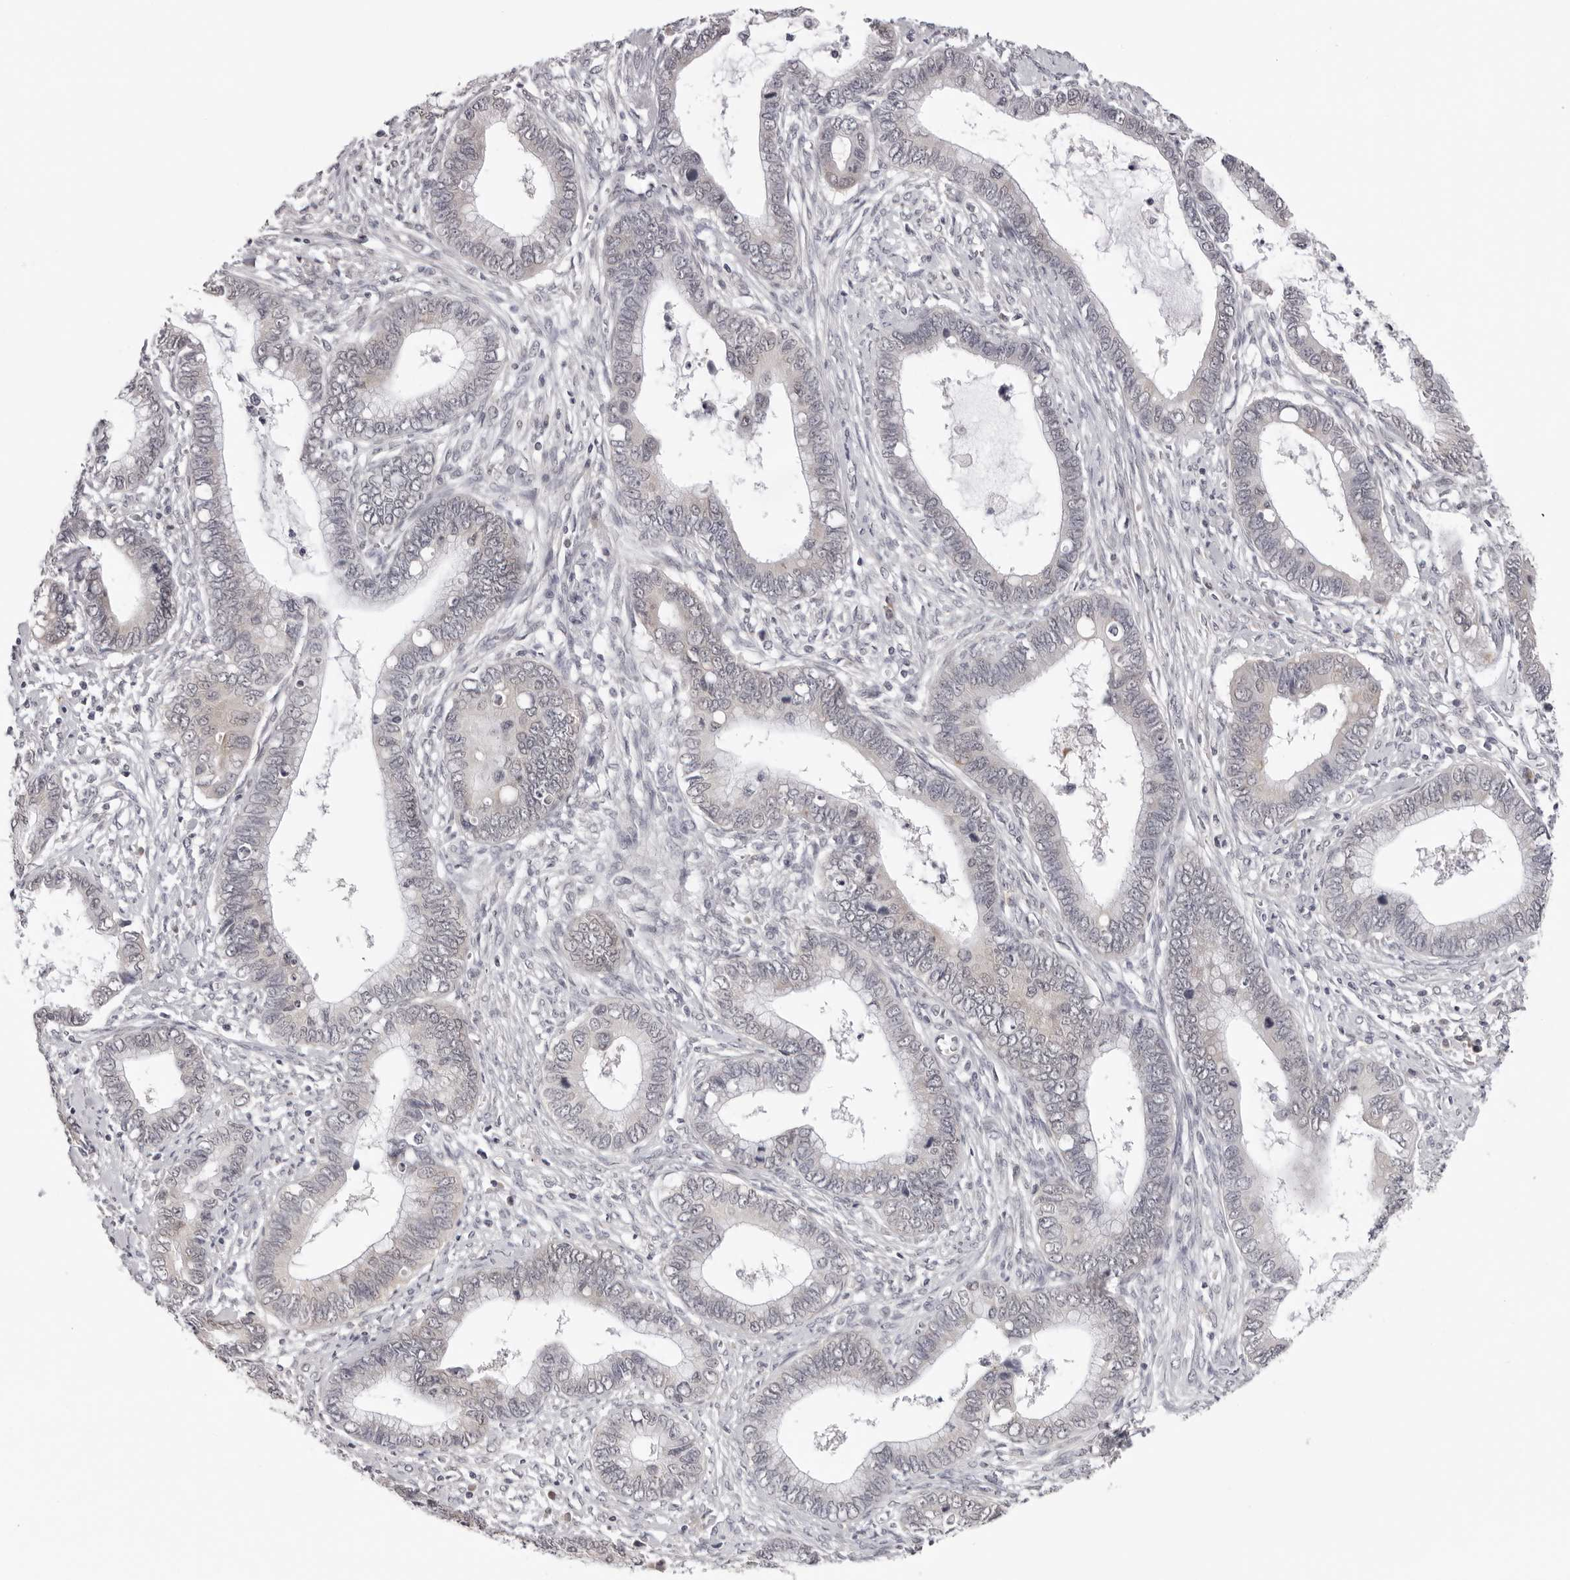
{"staining": {"intensity": "negative", "quantity": "none", "location": "none"}, "tissue": "cervical cancer", "cell_type": "Tumor cells", "image_type": "cancer", "snomed": [{"axis": "morphology", "description": "Adenocarcinoma, NOS"}, {"axis": "topography", "description": "Cervix"}], "caption": "An image of cervical adenocarcinoma stained for a protein shows no brown staining in tumor cells. Nuclei are stained in blue.", "gene": "PRUNE1", "patient": {"sex": "female", "age": 44}}